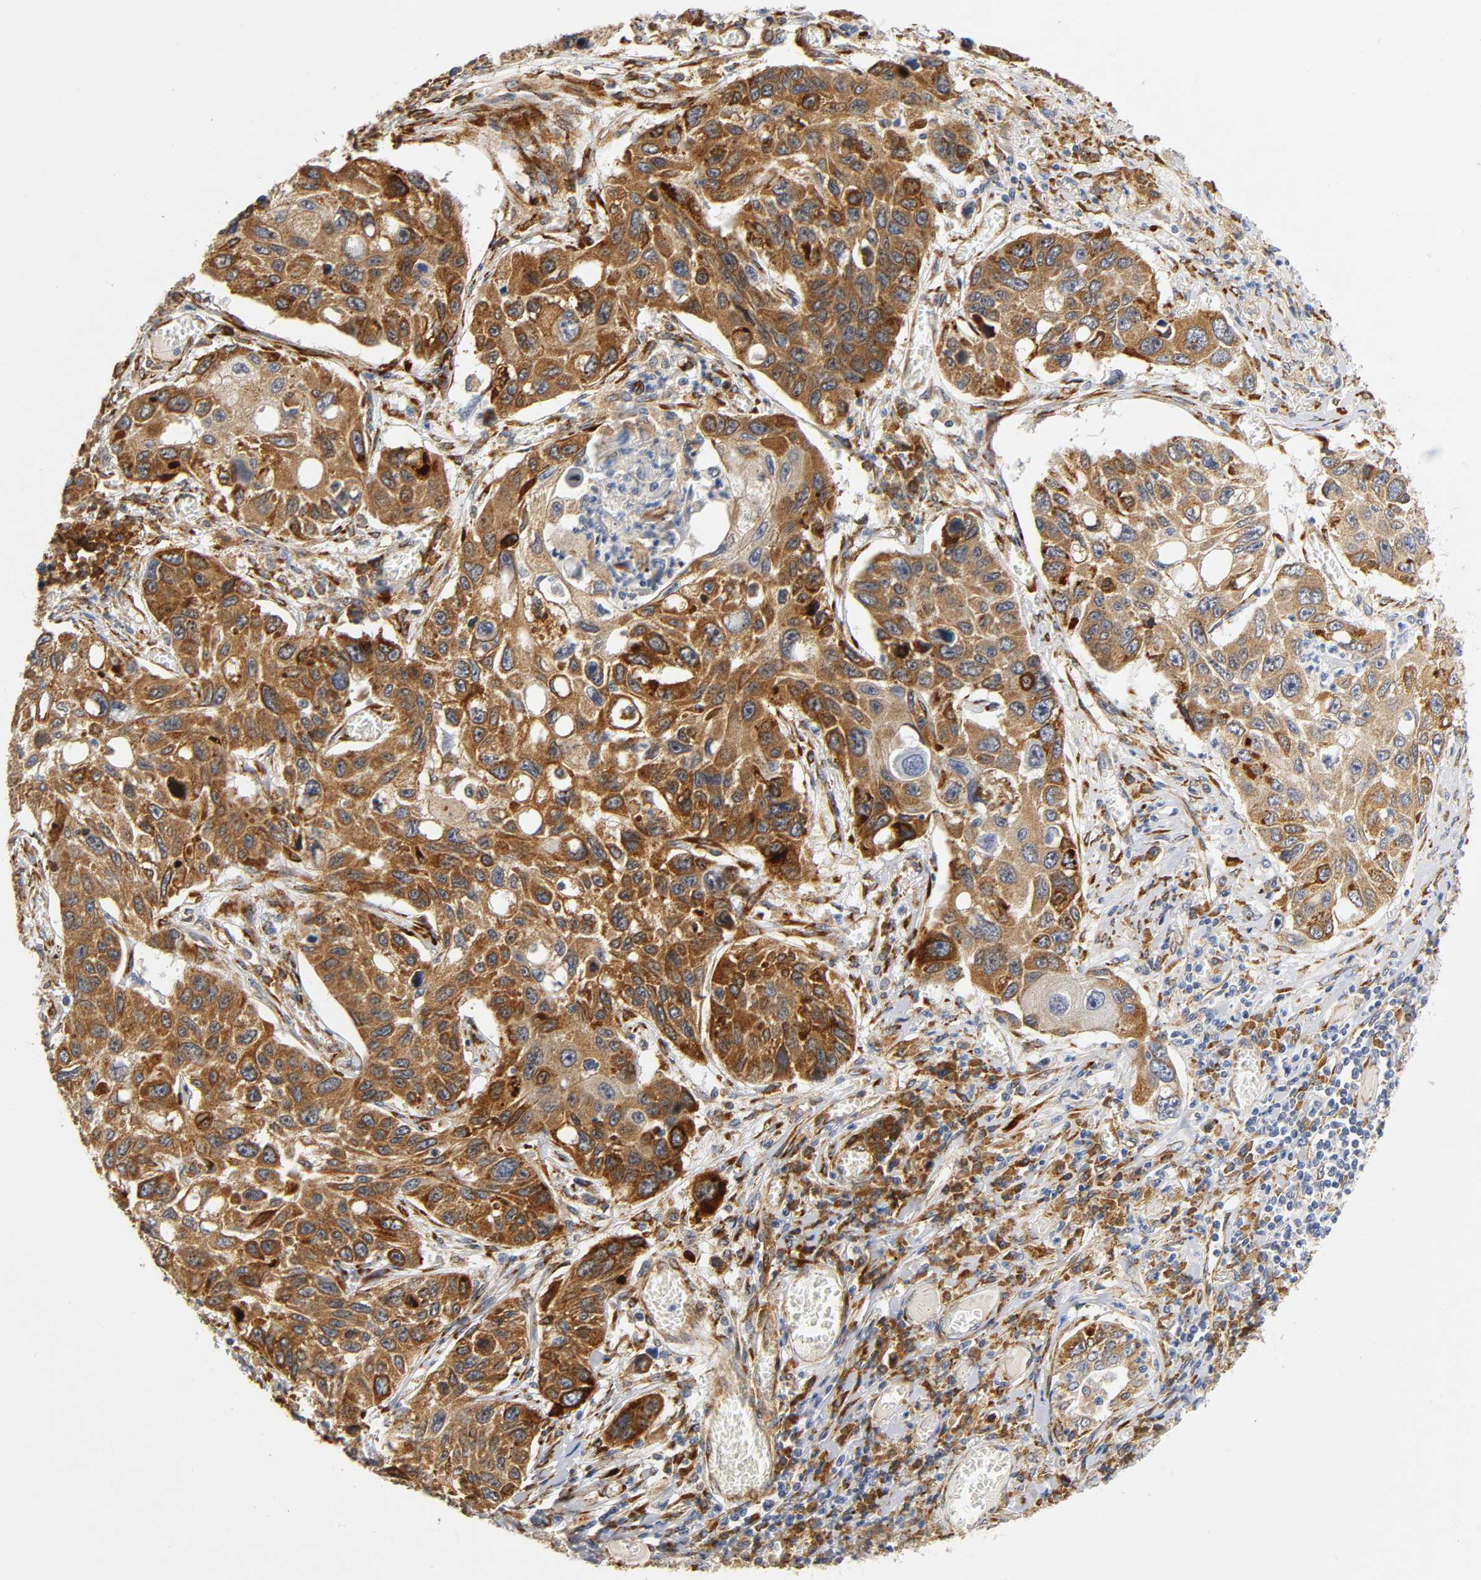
{"staining": {"intensity": "strong", "quantity": ">75%", "location": "cytoplasmic/membranous"}, "tissue": "lung cancer", "cell_type": "Tumor cells", "image_type": "cancer", "snomed": [{"axis": "morphology", "description": "Squamous cell carcinoma, NOS"}, {"axis": "topography", "description": "Lung"}], "caption": "Lung squamous cell carcinoma stained for a protein (brown) reveals strong cytoplasmic/membranous positive expression in about >75% of tumor cells.", "gene": "SOS2", "patient": {"sex": "male", "age": 71}}